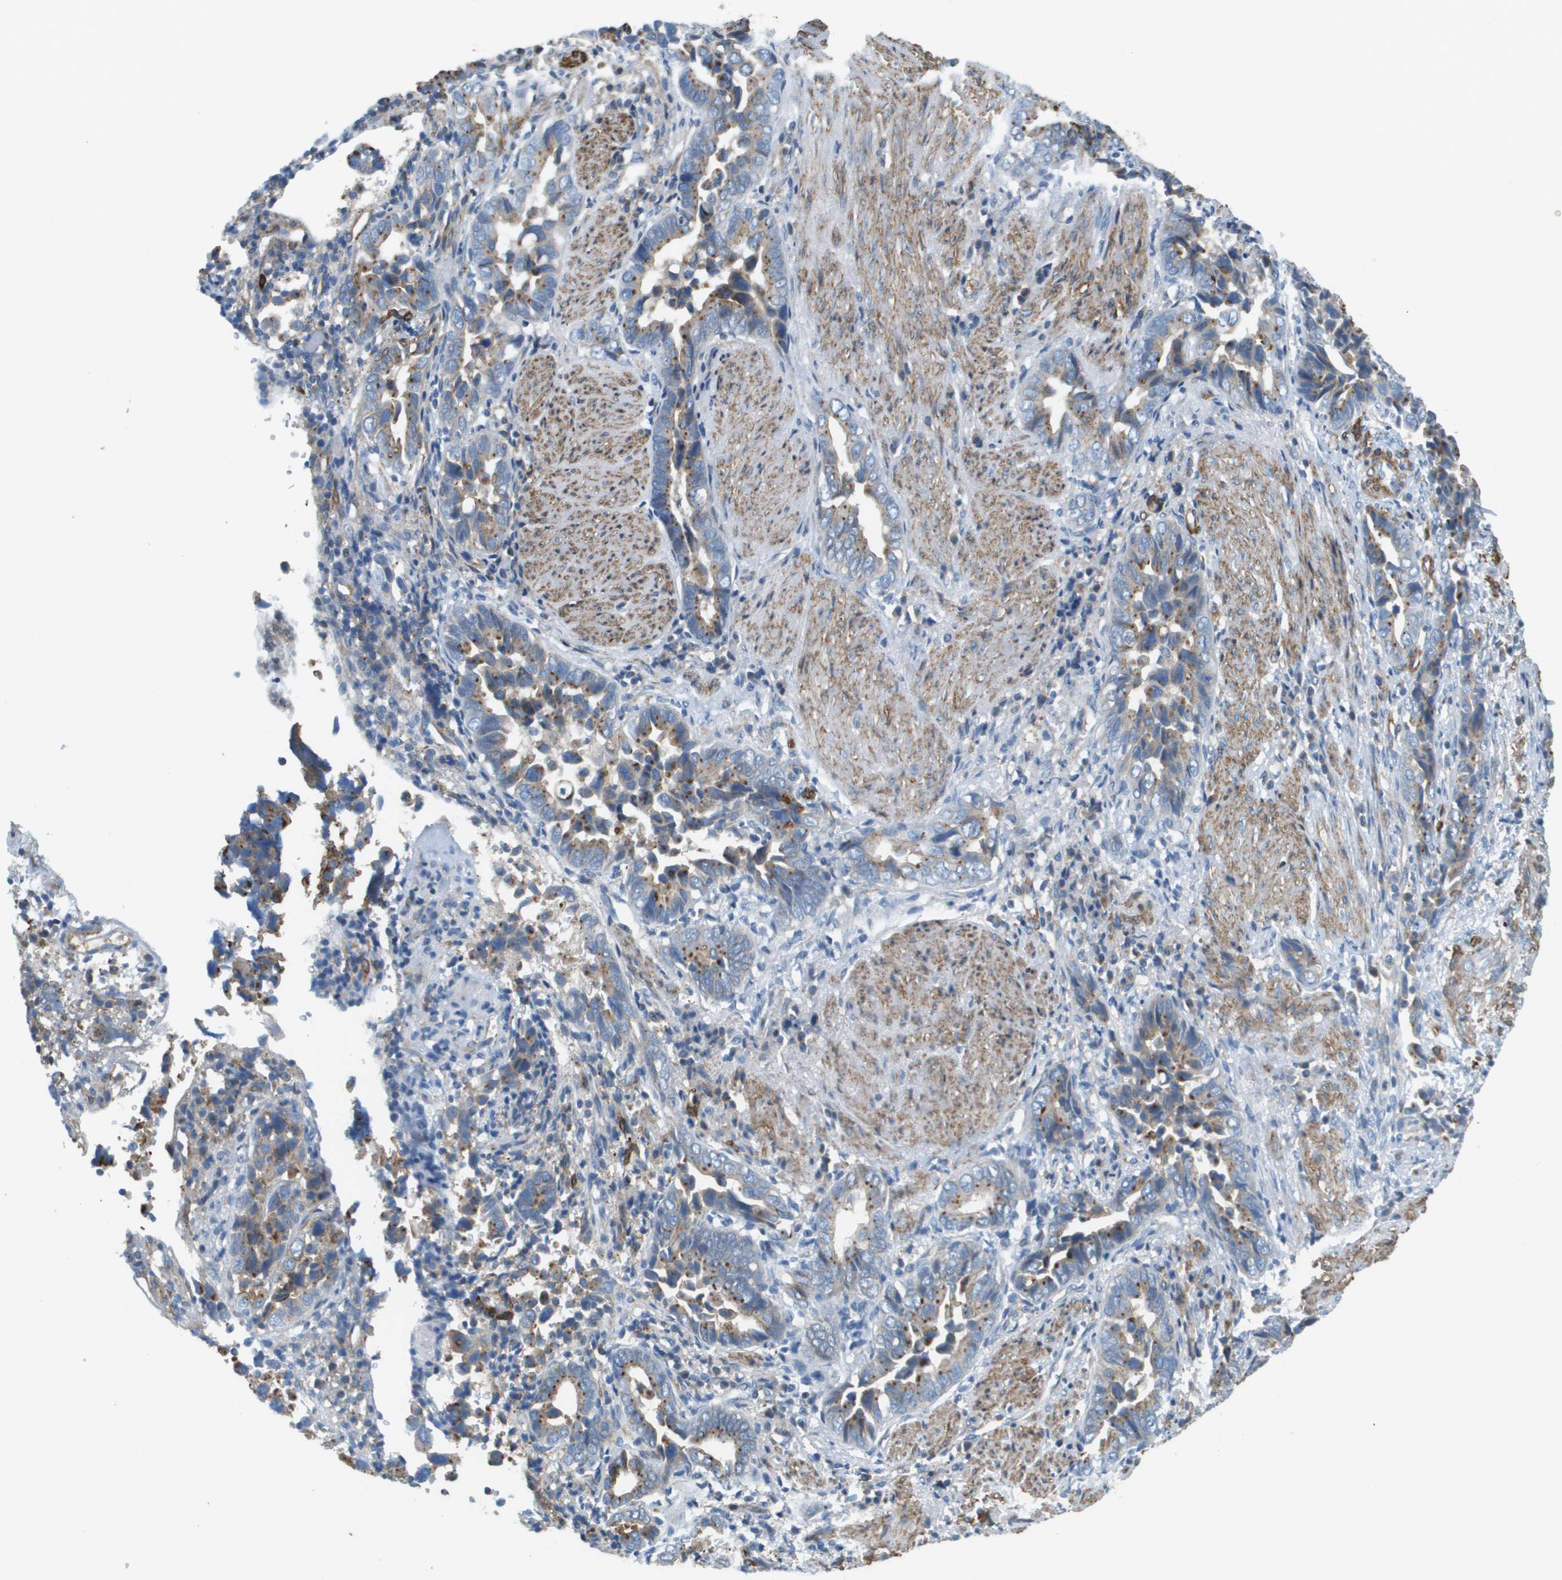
{"staining": {"intensity": "moderate", "quantity": "25%-75%", "location": "cytoplasmic/membranous"}, "tissue": "liver cancer", "cell_type": "Tumor cells", "image_type": "cancer", "snomed": [{"axis": "morphology", "description": "Cholangiocarcinoma"}, {"axis": "topography", "description": "Liver"}], "caption": "Immunohistochemistry (IHC) photomicrograph of neoplastic tissue: liver cancer stained using immunohistochemistry (IHC) reveals medium levels of moderate protein expression localized specifically in the cytoplasmic/membranous of tumor cells, appearing as a cytoplasmic/membranous brown color.", "gene": "MYH11", "patient": {"sex": "female", "age": 79}}